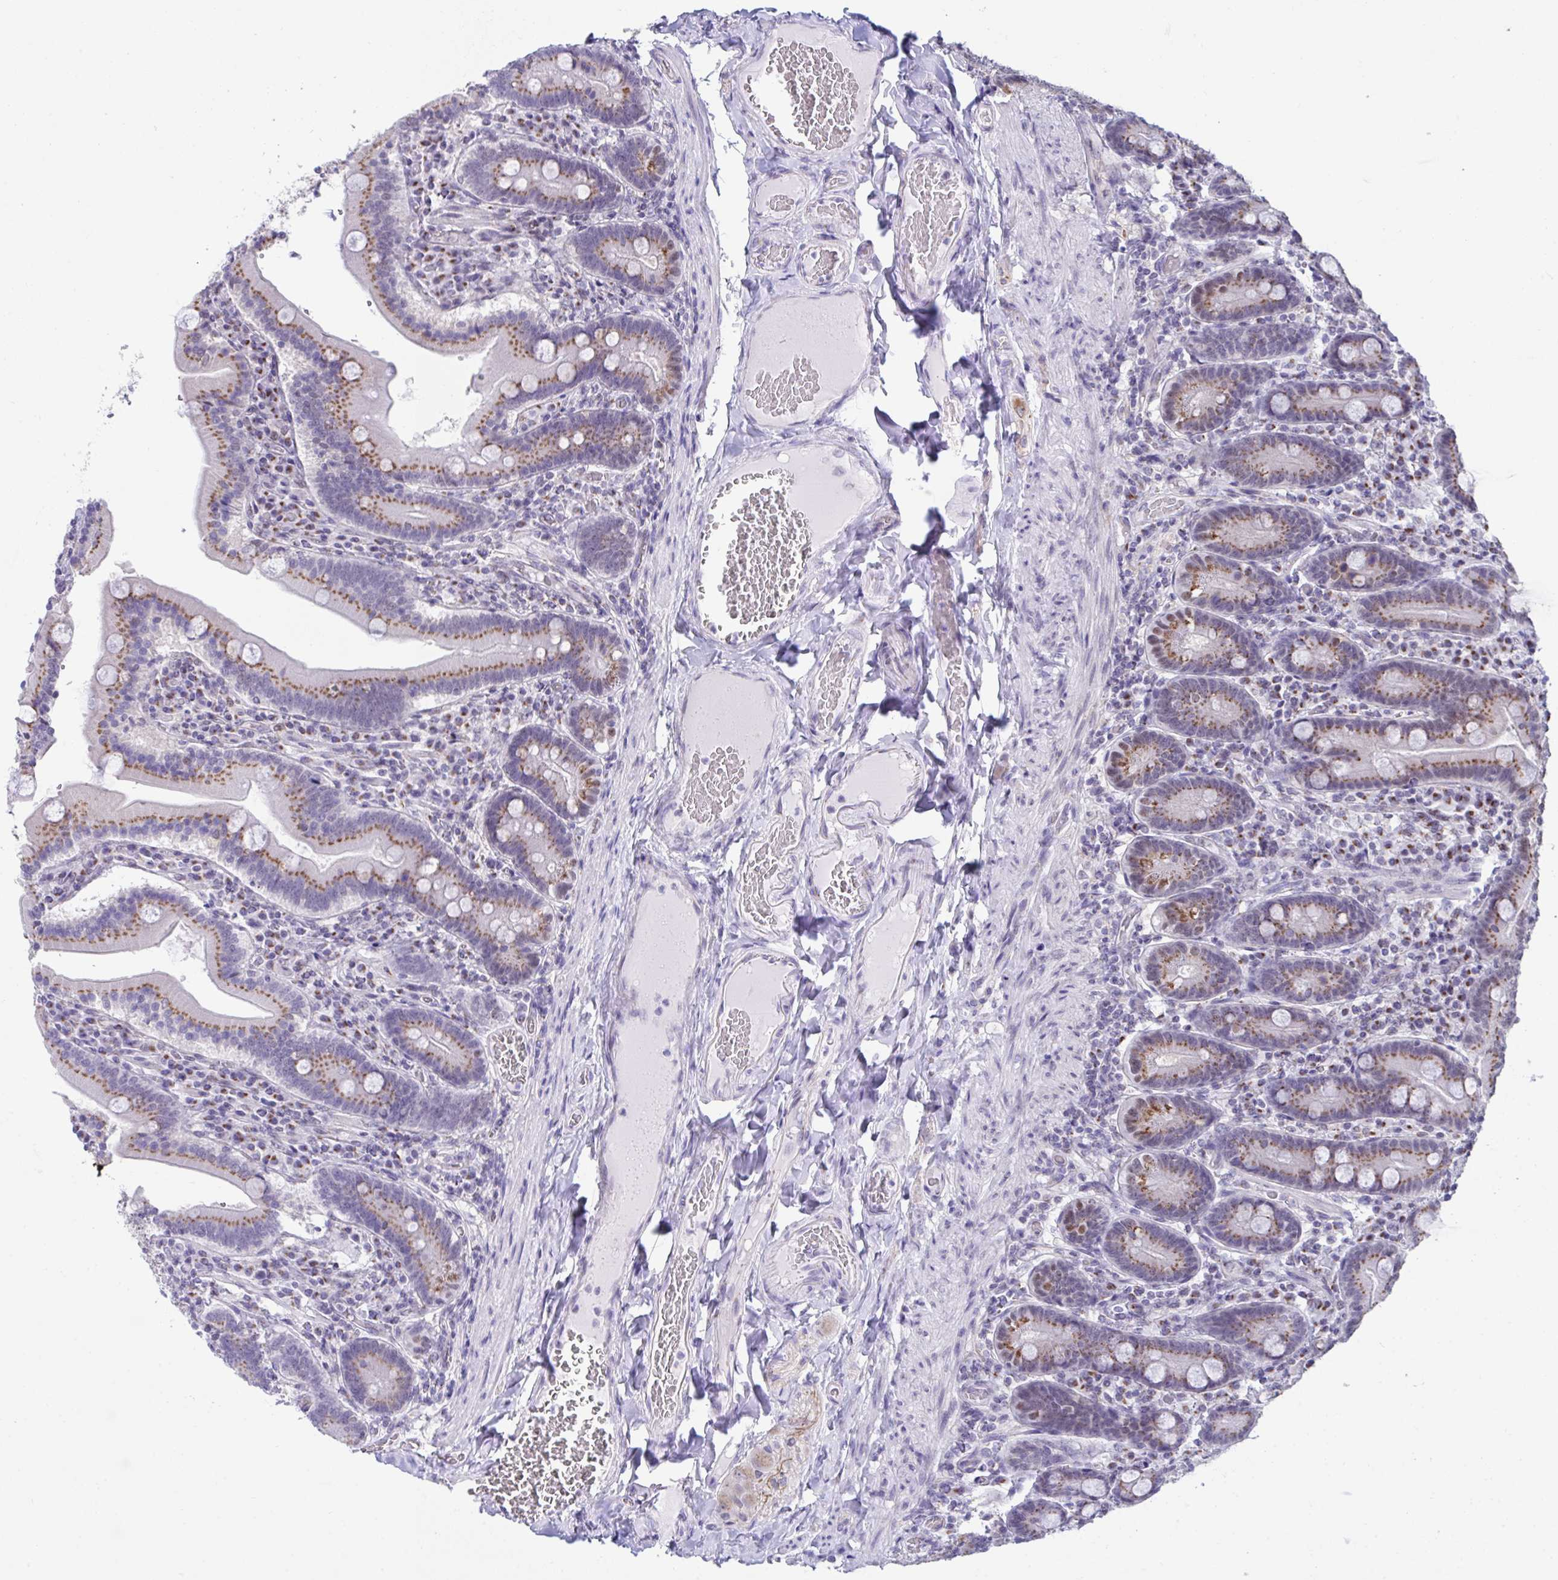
{"staining": {"intensity": "moderate", "quantity": ">75%", "location": "cytoplasmic/membranous"}, "tissue": "duodenum", "cell_type": "Glandular cells", "image_type": "normal", "snomed": [{"axis": "morphology", "description": "Normal tissue, NOS"}, {"axis": "topography", "description": "Duodenum"}], "caption": "Brown immunohistochemical staining in unremarkable duodenum demonstrates moderate cytoplasmic/membranous expression in about >75% of glandular cells. (DAB IHC with brightfield microscopy, high magnification).", "gene": "SCLY", "patient": {"sex": "female", "age": 62}}